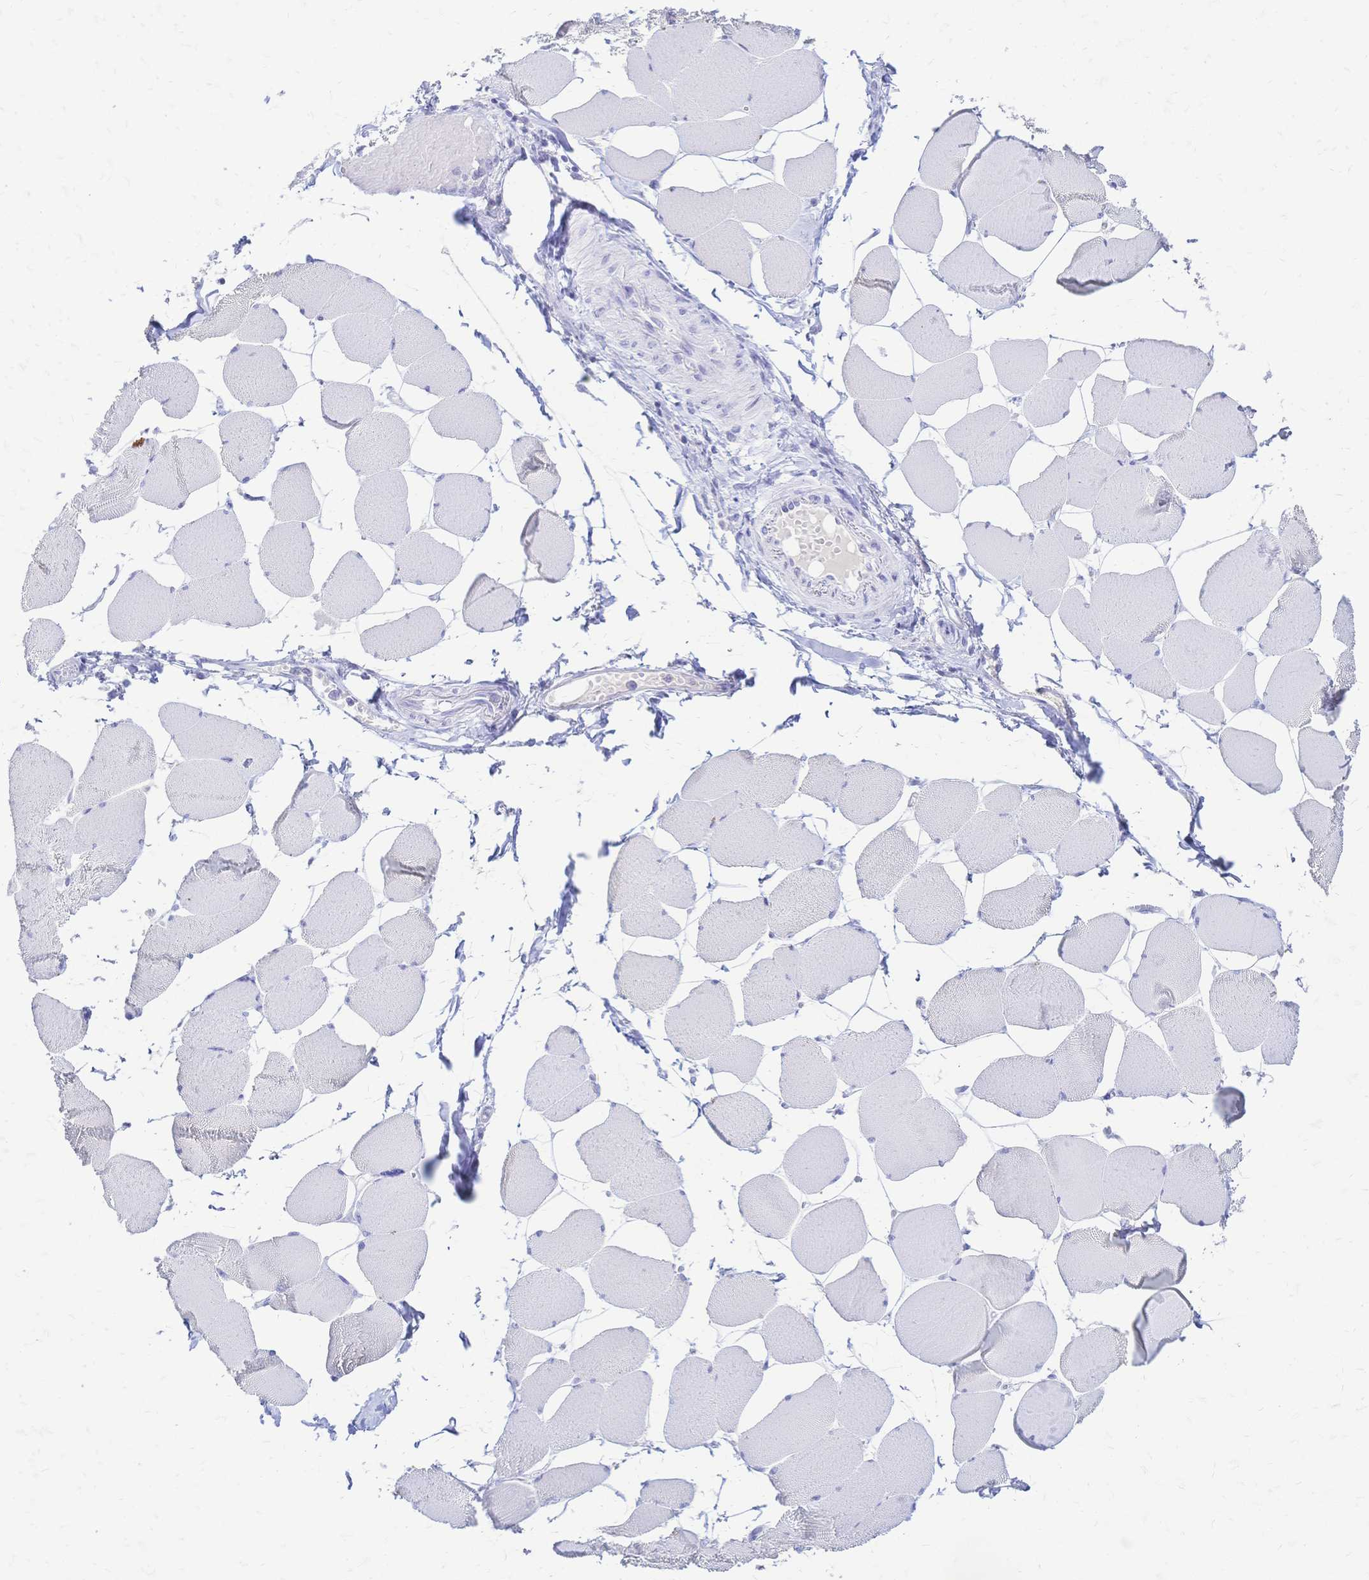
{"staining": {"intensity": "negative", "quantity": "none", "location": "none"}, "tissue": "skeletal muscle", "cell_type": "Myocytes", "image_type": "normal", "snomed": [{"axis": "morphology", "description": "Normal tissue, NOS"}, {"axis": "topography", "description": "Skeletal muscle"}], "caption": "Histopathology image shows no protein staining in myocytes of unremarkable skeletal muscle.", "gene": "FA2H", "patient": {"sex": "female", "age": 75}}